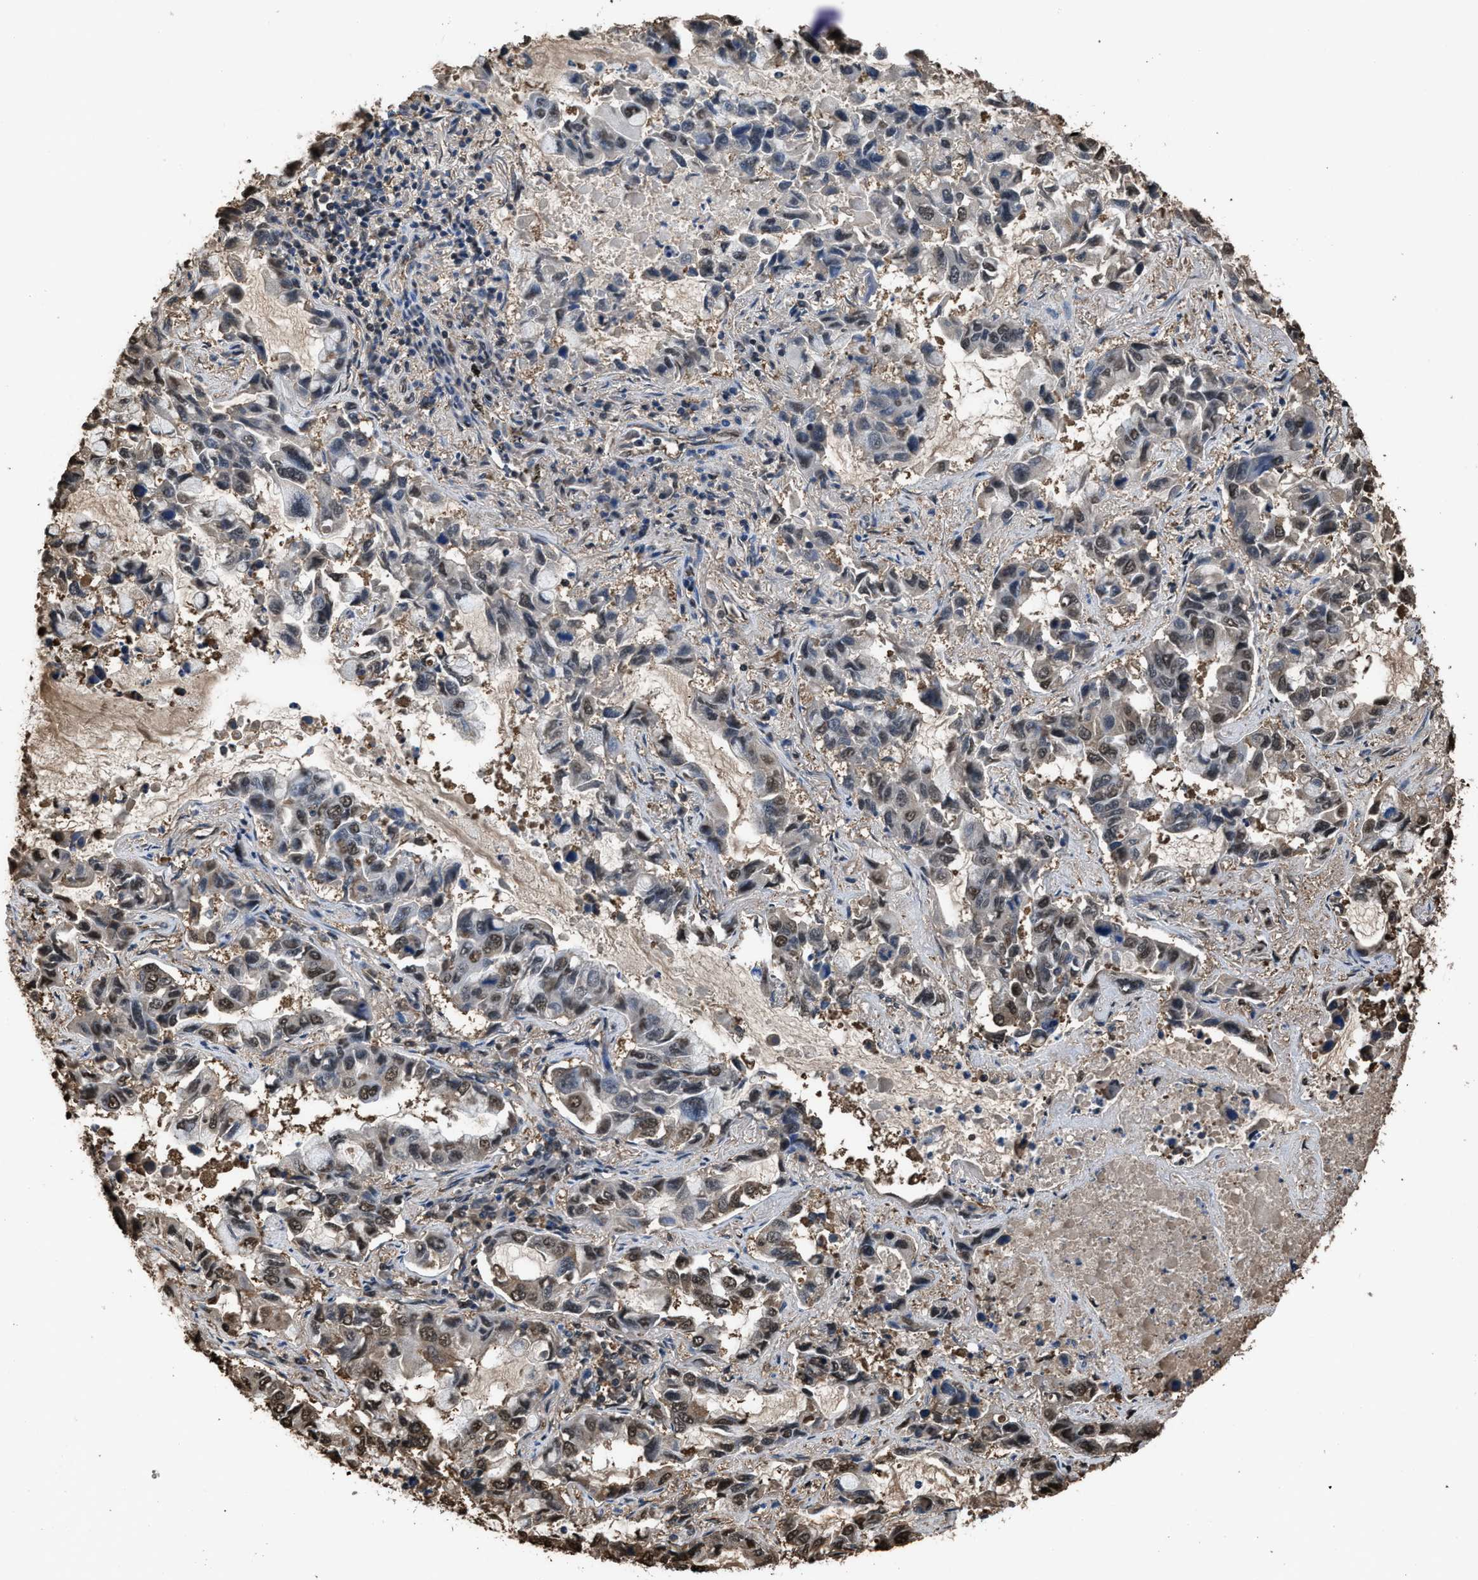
{"staining": {"intensity": "weak", "quantity": ">75%", "location": "nuclear"}, "tissue": "lung cancer", "cell_type": "Tumor cells", "image_type": "cancer", "snomed": [{"axis": "morphology", "description": "Adenocarcinoma, NOS"}, {"axis": "topography", "description": "Lung"}], "caption": "A brown stain shows weak nuclear expression of a protein in human lung cancer (adenocarcinoma) tumor cells.", "gene": "FNTA", "patient": {"sex": "male", "age": 64}}